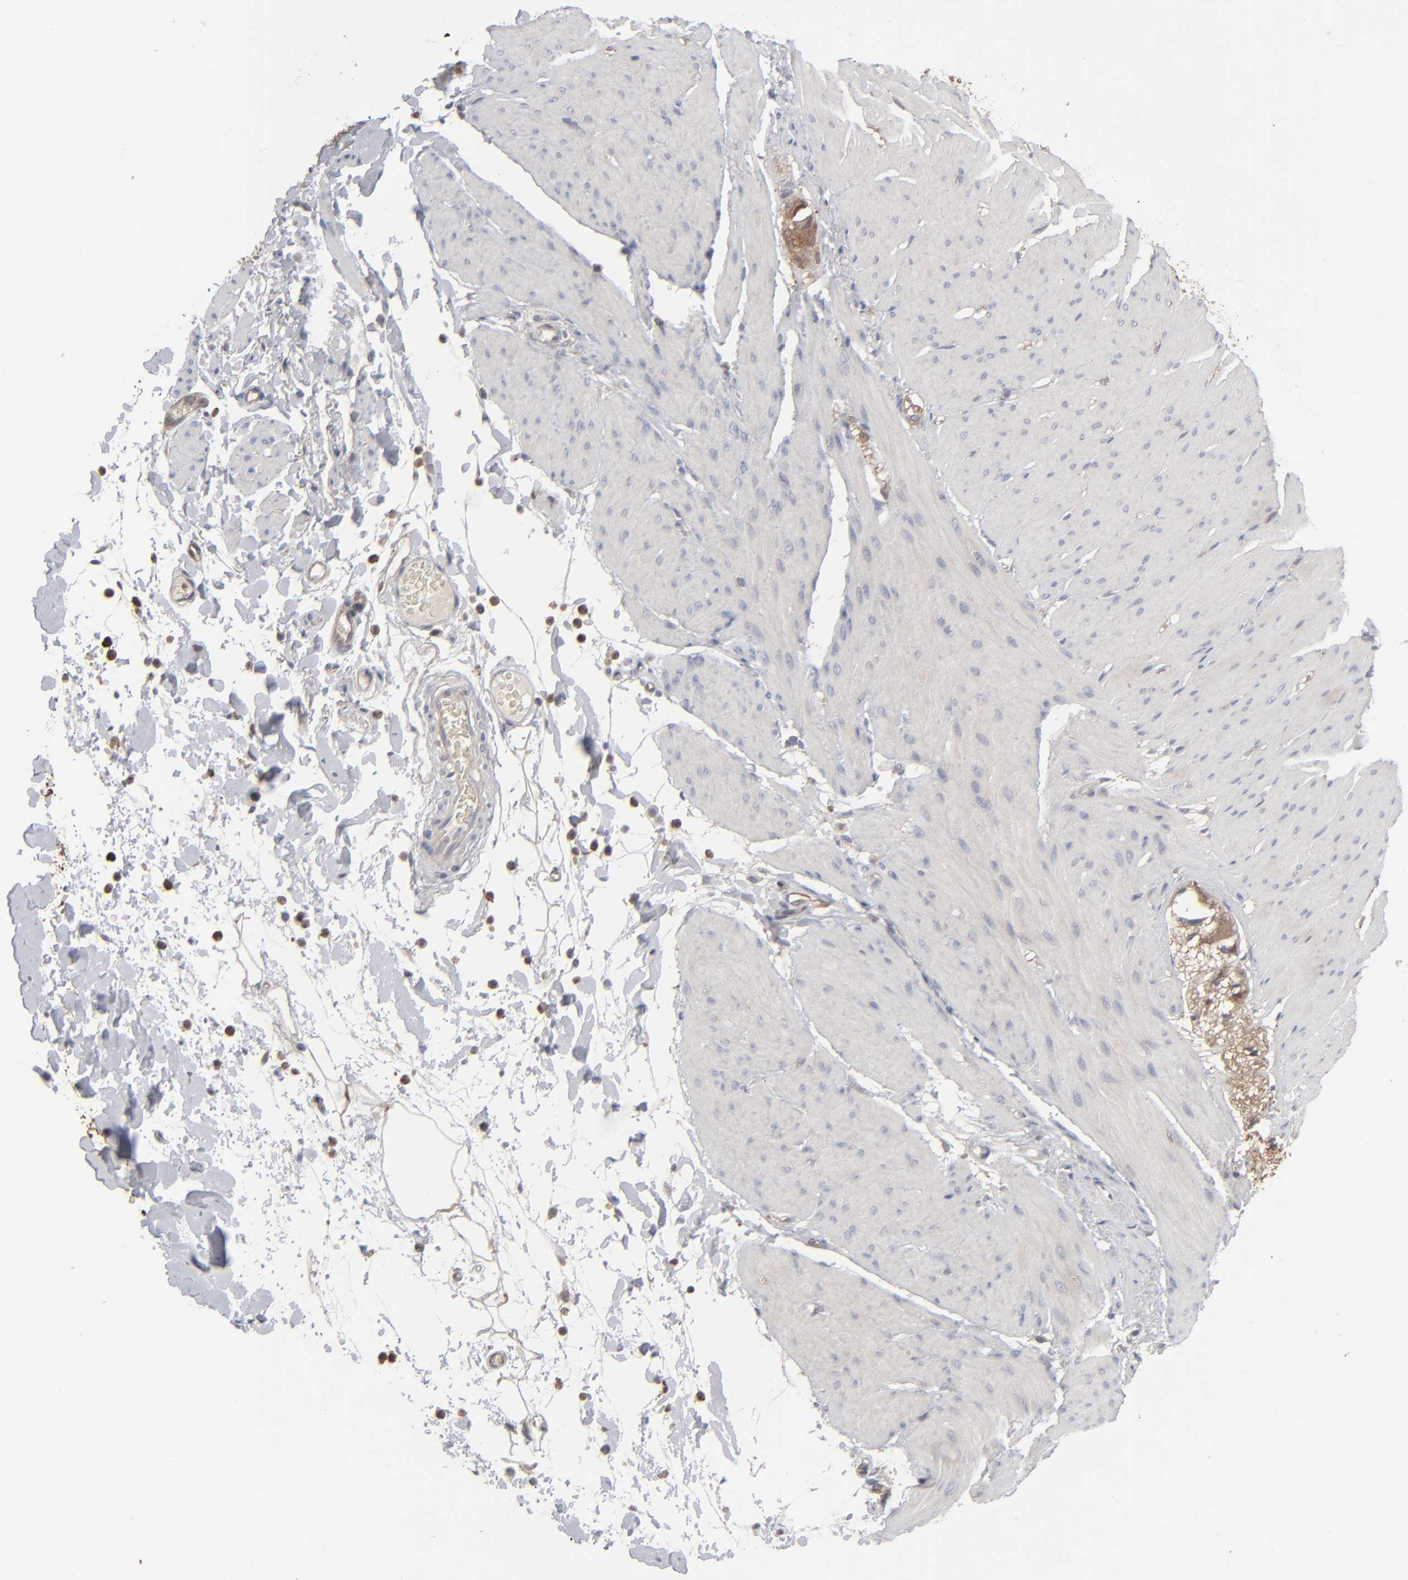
{"staining": {"intensity": "negative", "quantity": "none", "location": "none"}, "tissue": "smooth muscle", "cell_type": "Smooth muscle cells", "image_type": "normal", "snomed": [{"axis": "morphology", "description": "Normal tissue, NOS"}, {"axis": "topography", "description": "Smooth muscle"}, {"axis": "topography", "description": "Colon"}], "caption": "Immunohistochemistry (IHC) histopathology image of benign smooth muscle stained for a protein (brown), which reveals no staining in smooth muscle cells.", "gene": "NME1", "patient": {"sex": "male", "age": 67}}